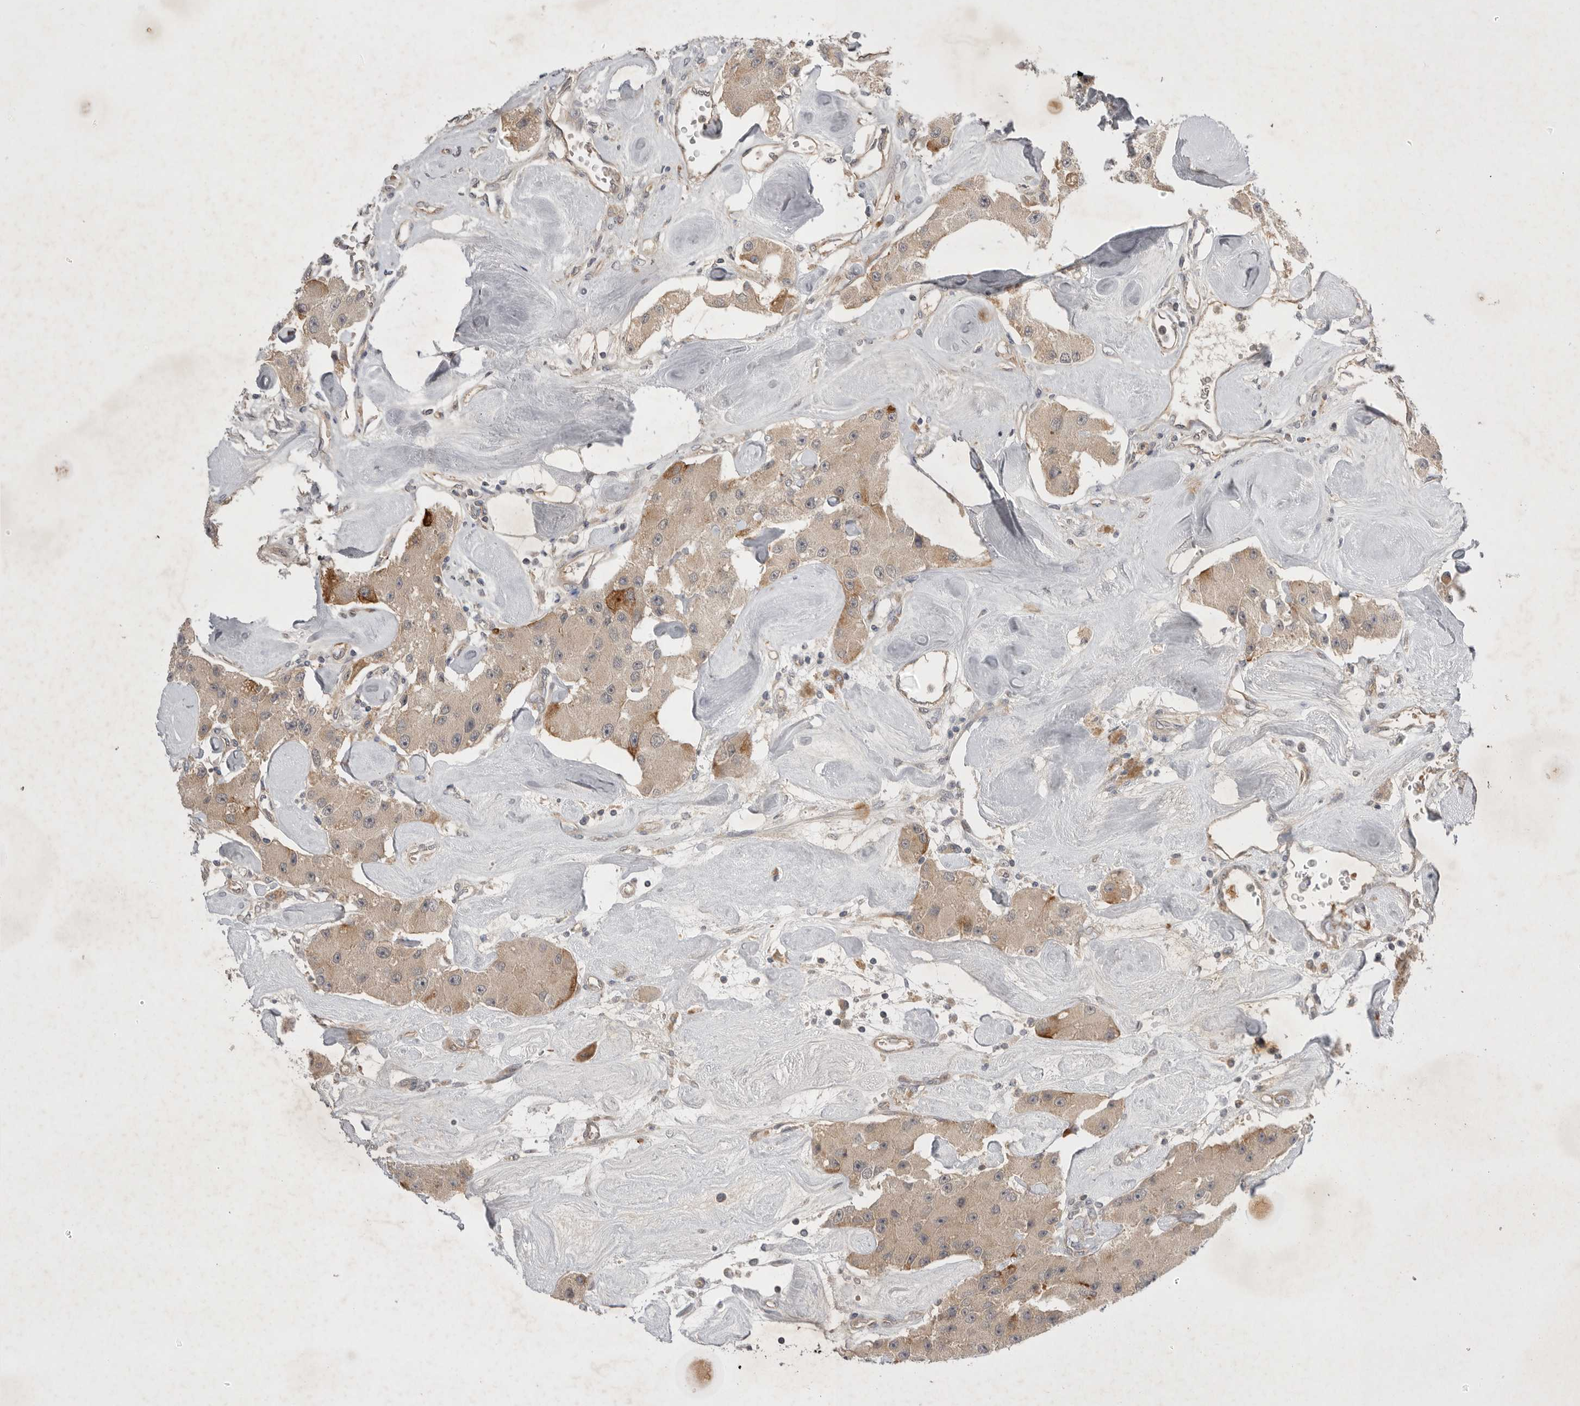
{"staining": {"intensity": "weak", "quantity": ">75%", "location": "cytoplasmic/membranous"}, "tissue": "carcinoid", "cell_type": "Tumor cells", "image_type": "cancer", "snomed": [{"axis": "morphology", "description": "Carcinoid, malignant, NOS"}, {"axis": "topography", "description": "Pancreas"}], "caption": "Tumor cells display low levels of weak cytoplasmic/membranous positivity in approximately >75% of cells in carcinoid (malignant).", "gene": "NRCAM", "patient": {"sex": "male", "age": 41}}